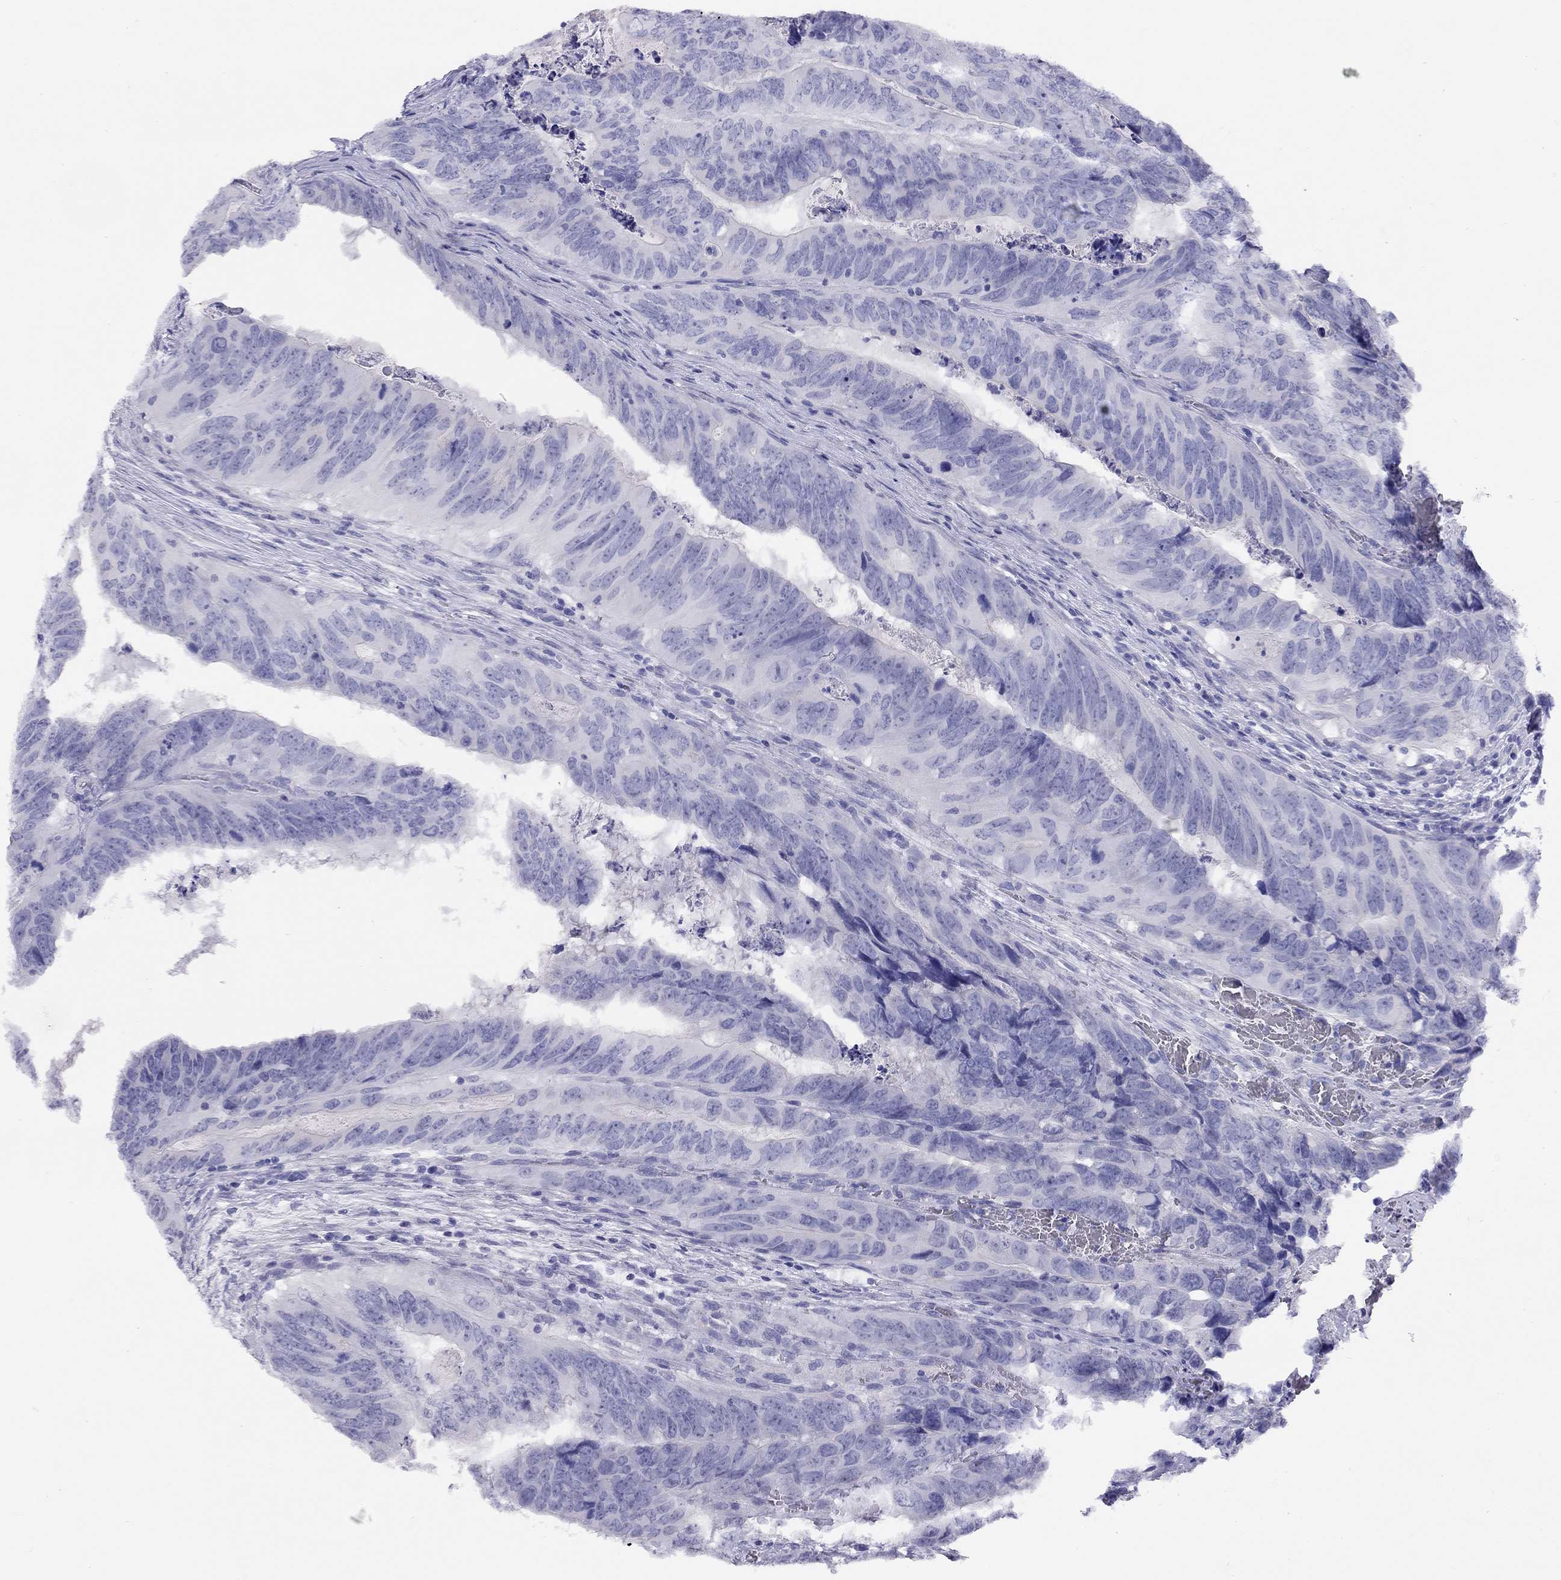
{"staining": {"intensity": "negative", "quantity": "none", "location": "none"}, "tissue": "colorectal cancer", "cell_type": "Tumor cells", "image_type": "cancer", "snomed": [{"axis": "morphology", "description": "Adenocarcinoma, NOS"}, {"axis": "topography", "description": "Colon"}], "caption": "IHC of human colorectal adenocarcinoma demonstrates no expression in tumor cells.", "gene": "LRIT2", "patient": {"sex": "male", "age": 79}}